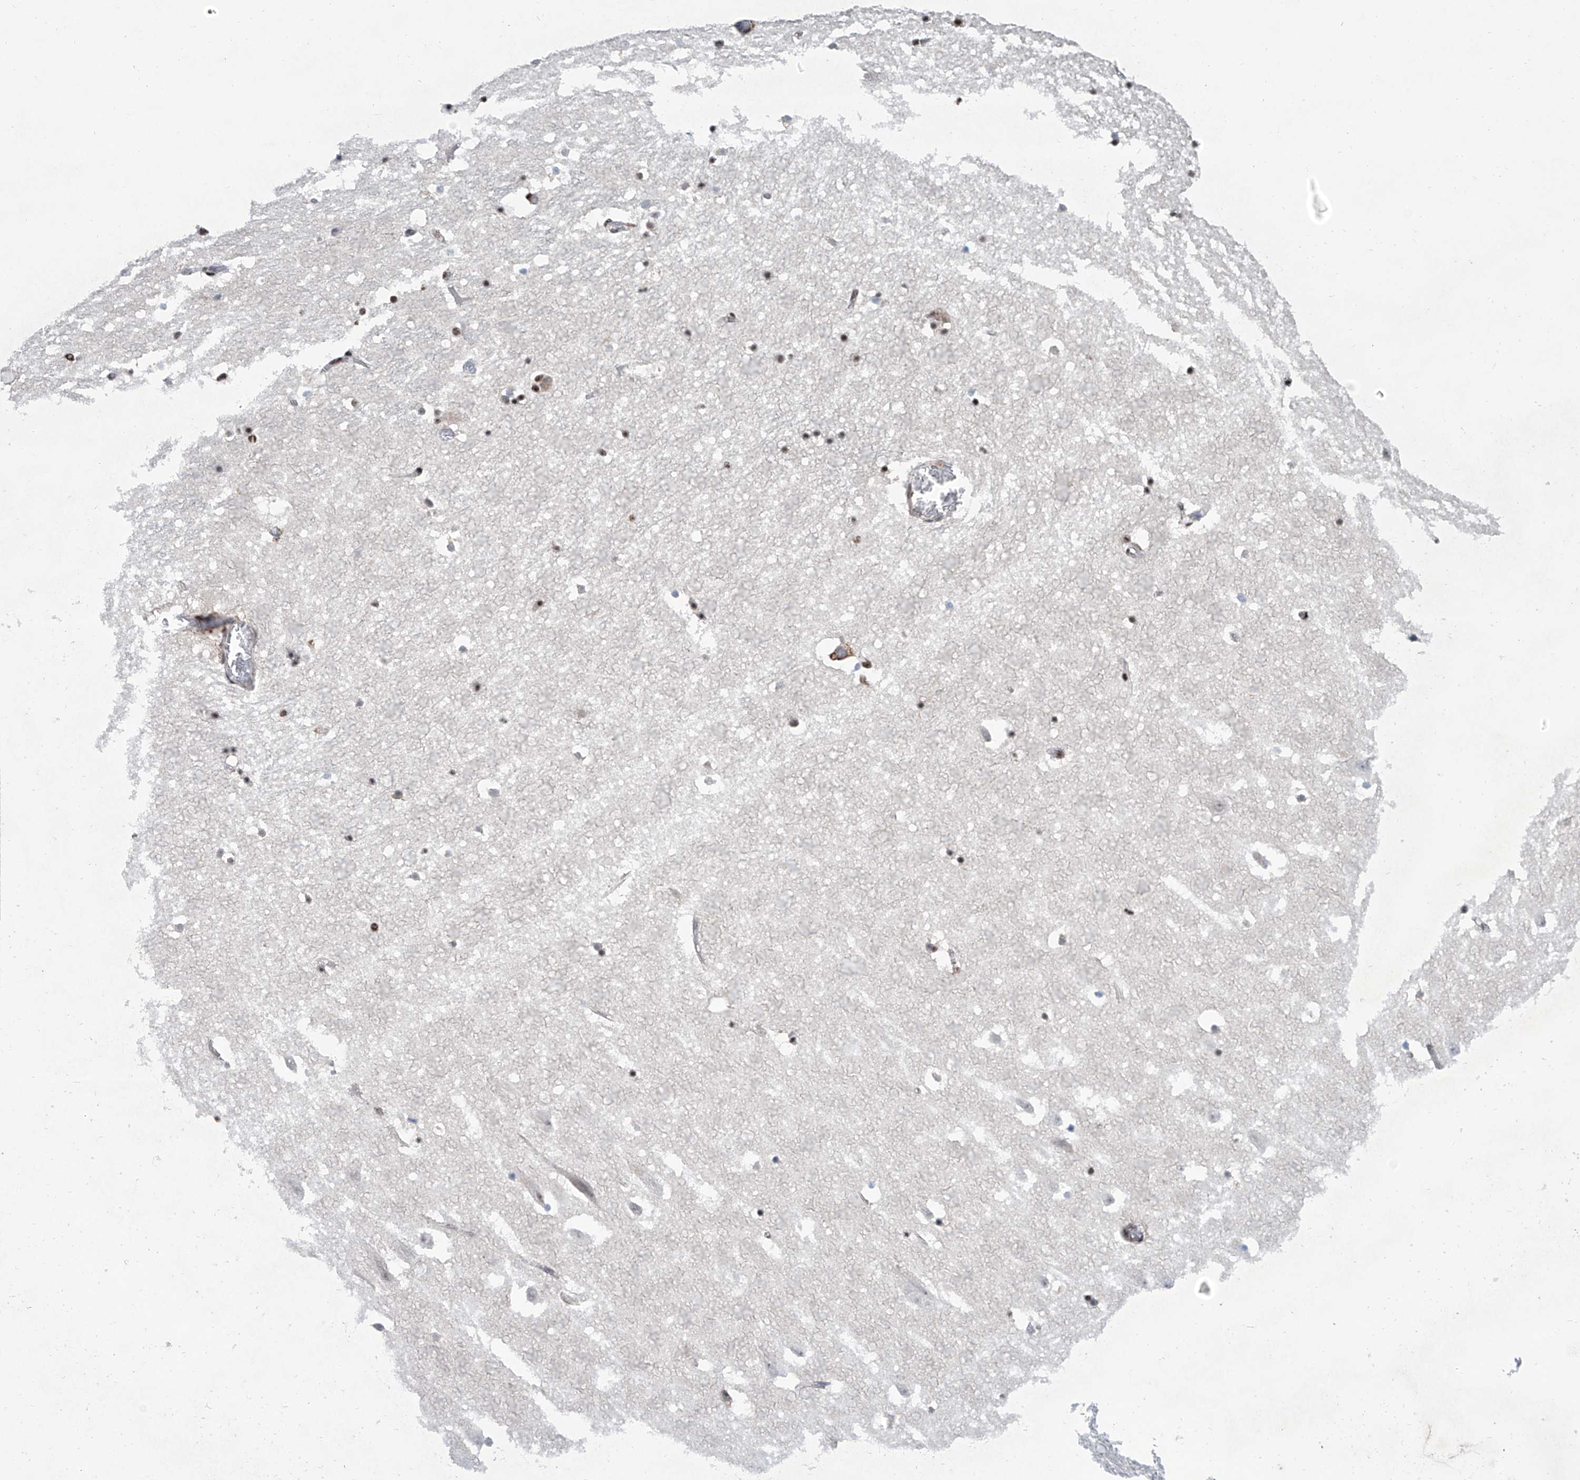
{"staining": {"intensity": "moderate", "quantity": "<25%", "location": "nuclear"}, "tissue": "hippocampus", "cell_type": "Glial cells", "image_type": "normal", "snomed": [{"axis": "morphology", "description": "Normal tissue, NOS"}, {"axis": "topography", "description": "Hippocampus"}], "caption": "A histopathology image of human hippocampus stained for a protein demonstrates moderate nuclear brown staining in glial cells. (DAB (3,3'-diaminobenzidine) IHC with brightfield microscopy, high magnification).", "gene": "FBXL4", "patient": {"sex": "female", "age": 52}}